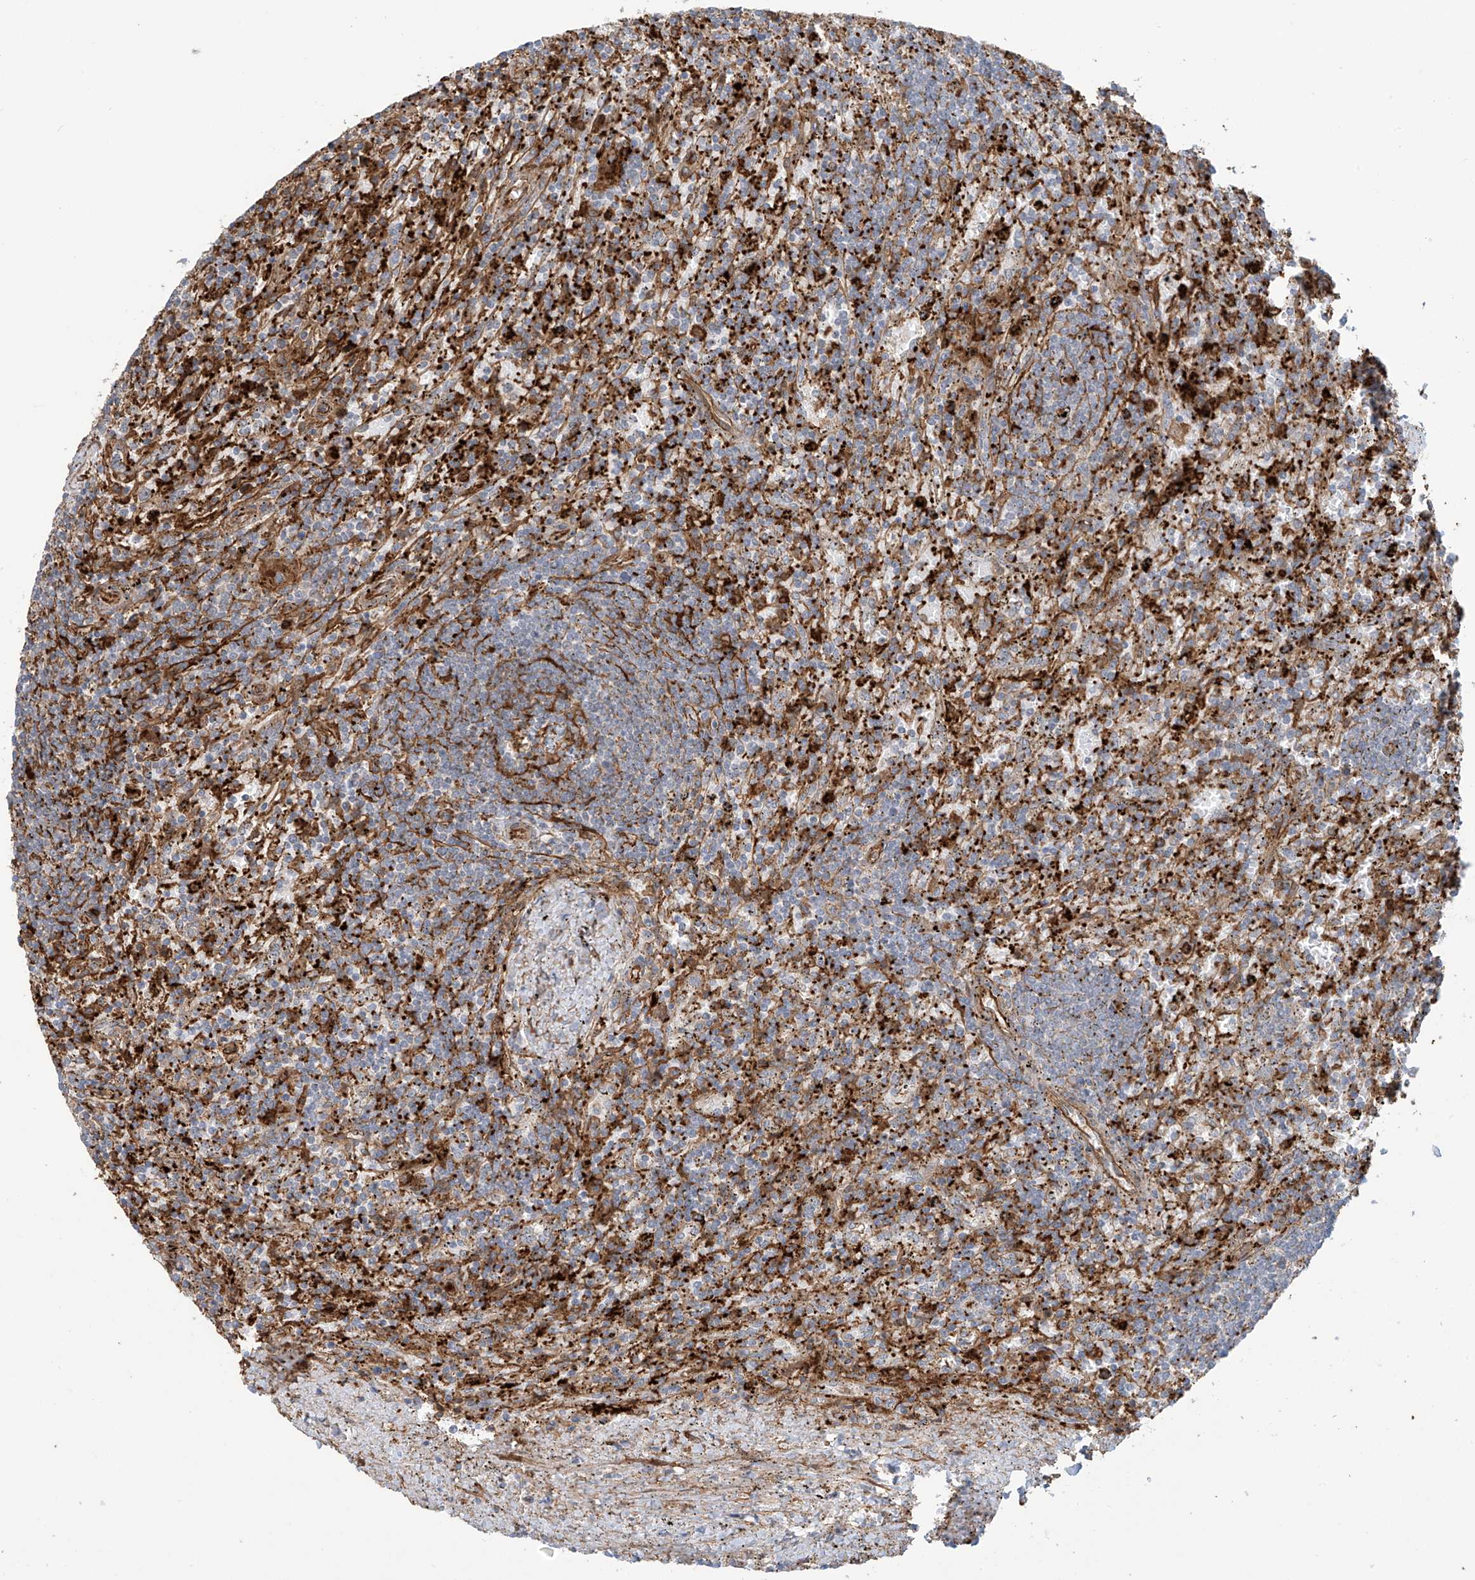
{"staining": {"intensity": "weak", "quantity": "<25%", "location": "cytoplasmic/membranous"}, "tissue": "lymphoma", "cell_type": "Tumor cells", "image_type": "cancer", "snomed": [{"axis": "morphology", "description": "Malignant lymphoma, non-Hodgkin's type, Low grade"}, {"axis": "topography", "description": "Spleen"}], "caption": "High magnification brightfield microscopy of malignant lymphoma, non-Hodgkin's type (low-grade) stained with DAB (3,3'-diaminobenzidine) (brown) and counterstained with hematoxylin (blue): tumor cells show no significant positivity.", "gene": "SLC9A2", "patient": {"sex": "male", "age": 76}}